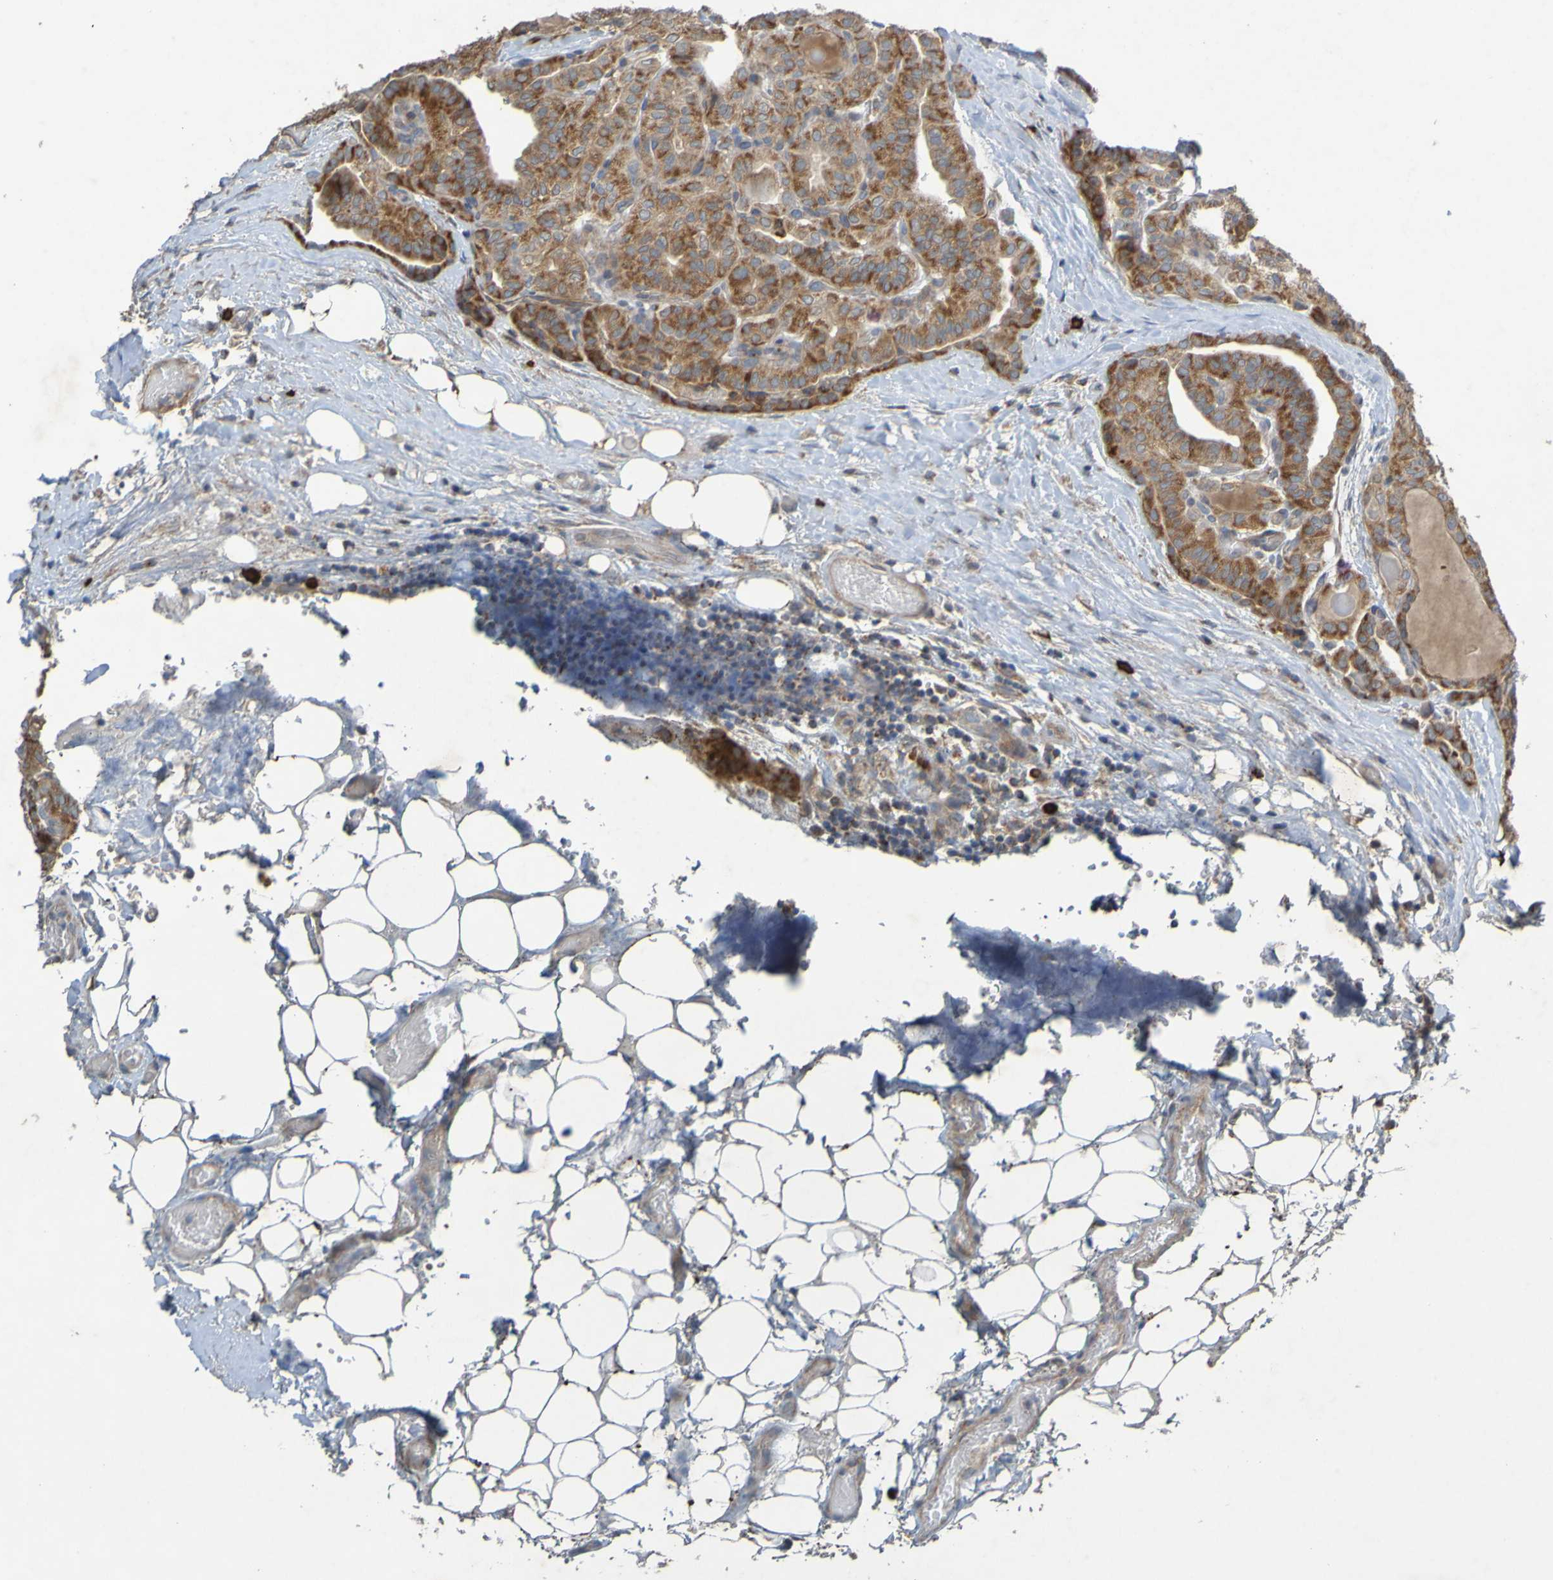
{"staining": {"intensity": "moderate", "quantity": ">75%", "location": "cytoplasmic/membranous"}, "tissue": "thyroid cancer", "cell_type": "Tumor cells", "image_type": "cancer", "snomed": [{"axis": "morphology", "description": "Papillary adenocarcinoma, NOS"}, {"axis": "topography", "description": "Thyroid gland"}], "caption": "DAB (3,3'-diaminobenzidine) immunohistochemical staining of thyroid cancer (papillary adenocarcinoma) shows moderate cytoplasmic/membranous protein positivity in approximately >75% of tumor cells. The staining was performed using DAB (3,3'-diaminobenzidine) to visualize the protein expression in brown, while the nuclei were stained in blue with hematoxylin (Magnification: 20x).", "gene": "B3GAT2", "patient": {"sex": "male", "age": 77}}